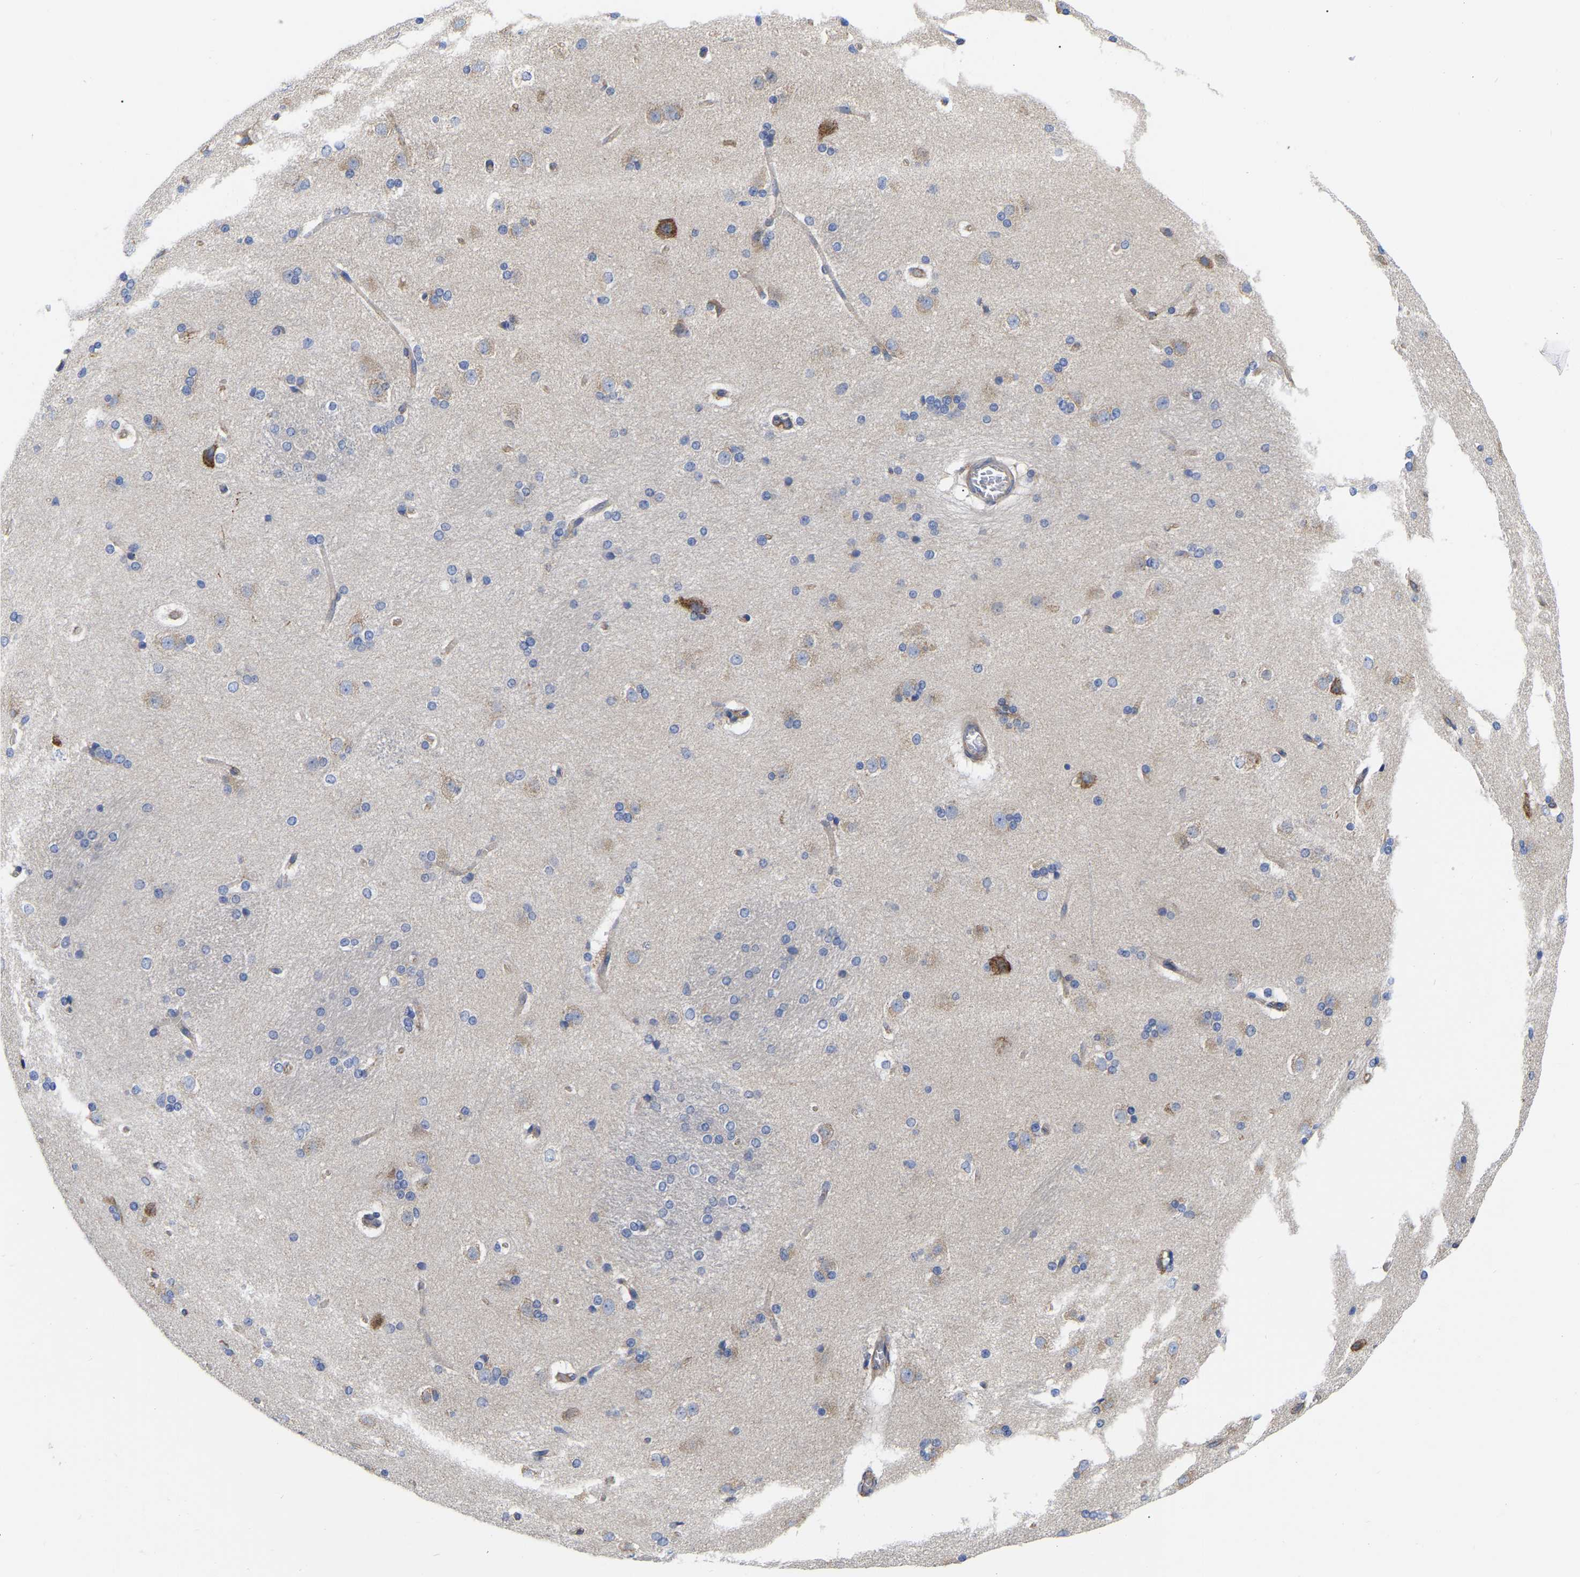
{"staining": {"intensity": "moderate", "quantity": "<25%", "location": "cytoplasmic/membranous"}, "tissue": "caudate", "cell_type": "Glial cells", "image_type": "normal", "snomed": [{"axis": "morphology", "description": "Normal tissue, NOS"}, {"axis": "topography", "description": "Lateral ventricle wall"}], "caption": "IHC (DAB) staining of normal caudate demonstrates moderate cytoplasmic/membranous protein staining in about <25% of glial cells. The staining was performed using DAB, with brown indicating positive protein expression. Nuclei are stained blue with hematoxylin.", "gene": "CFAP298", "patient": {"sex": "female", "age": 19}}